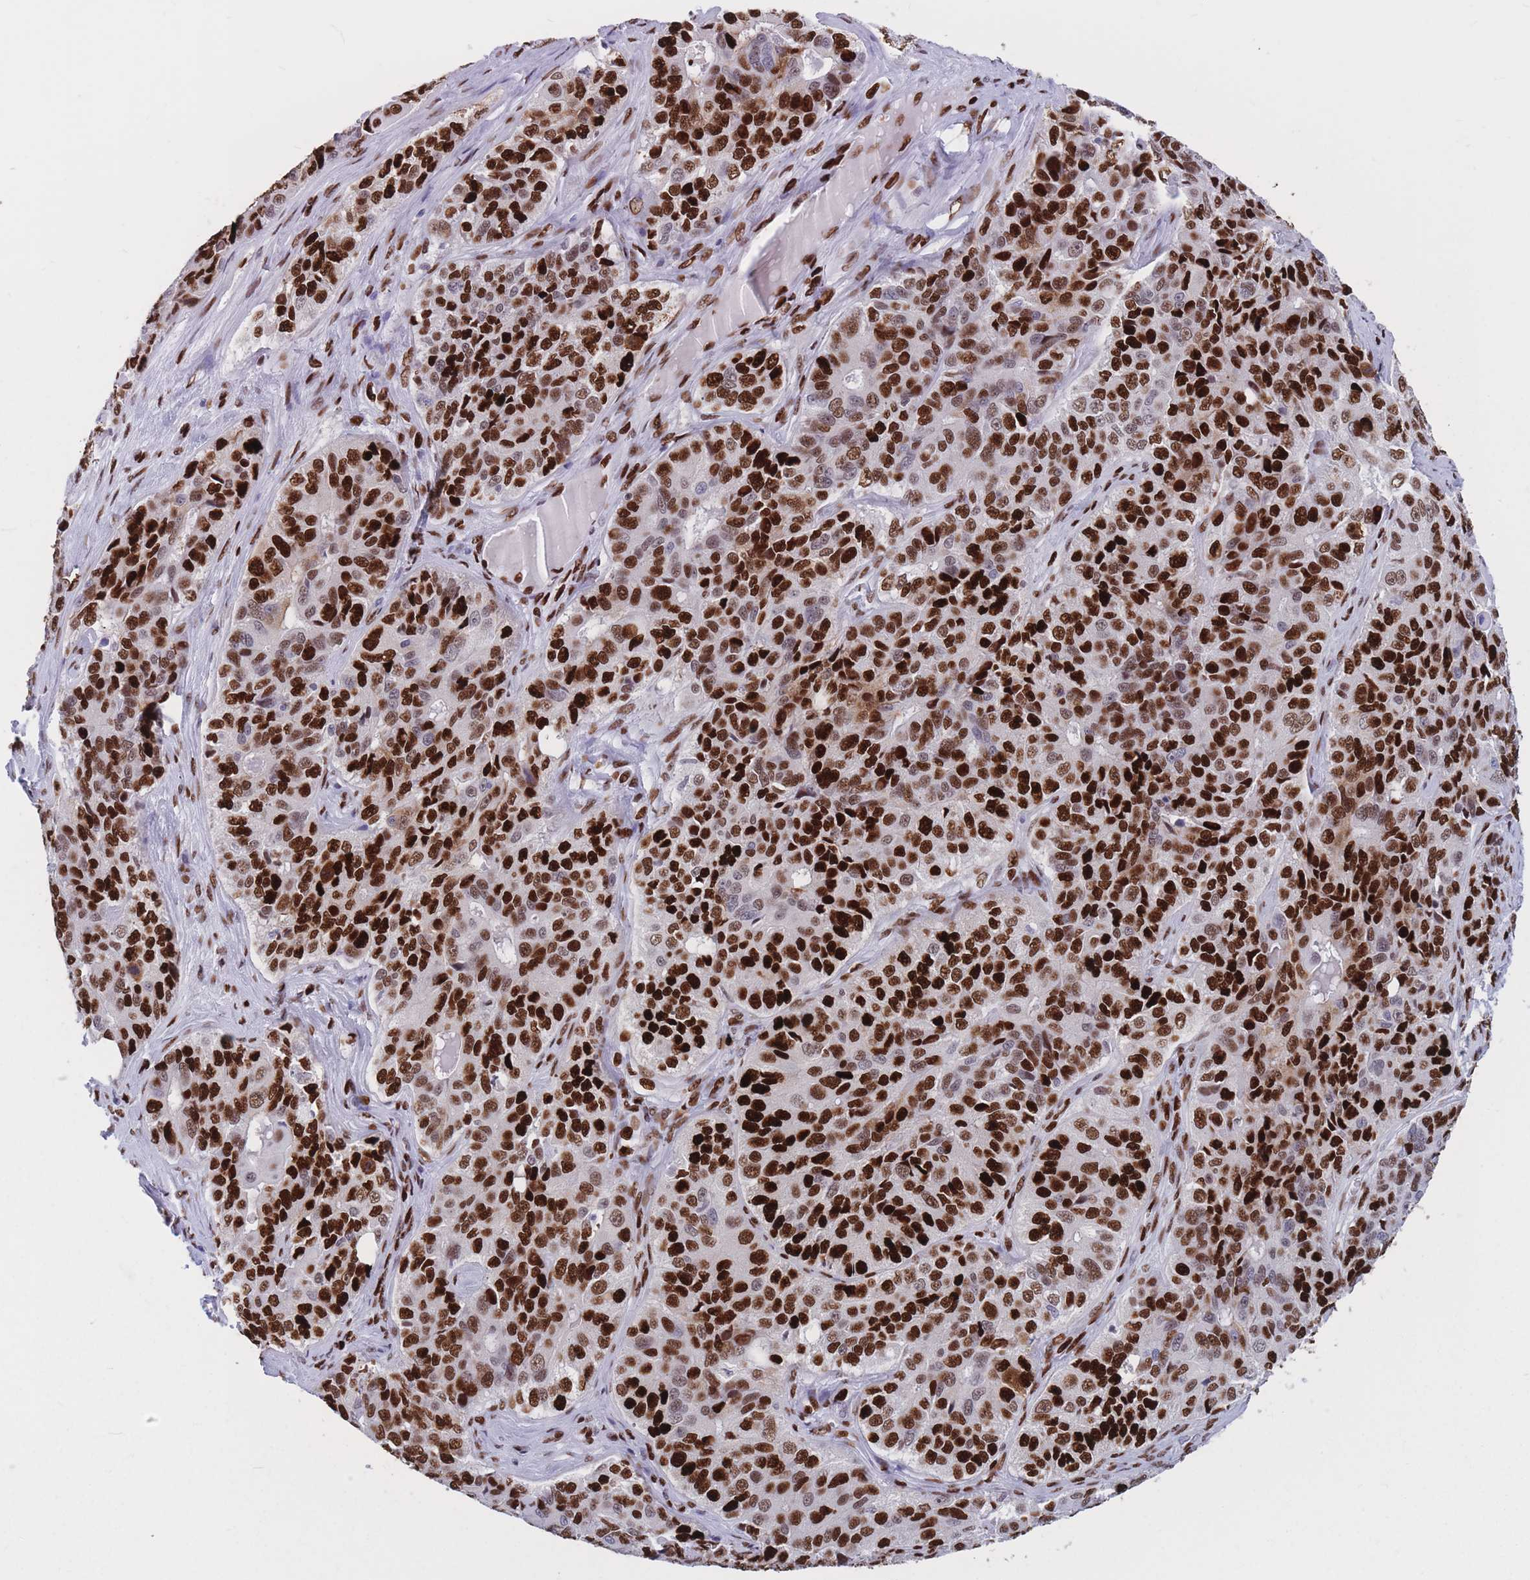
{"staining": {"intensity": "strong", "quantity": ">75%", "location": "nuclear"}, "tissue": "ovarian cancer", "cell_type": "Tumor cells", "image_type": "cancer", "snomed": [{"axis": "morphology", "description": "Carcinoma, endometroid"}, {"axis": "topography", "description": "Ovary"}], "caption": "Ovarian cancer (endometroid carcinoma) tissue reveals strong nuclear expression in about >75% of tumor cells, visualized by immunohistochemistry. Nuclei are stained in blue.", "gene": "NASP", "patient": {"sex": "female", "age": 51}}